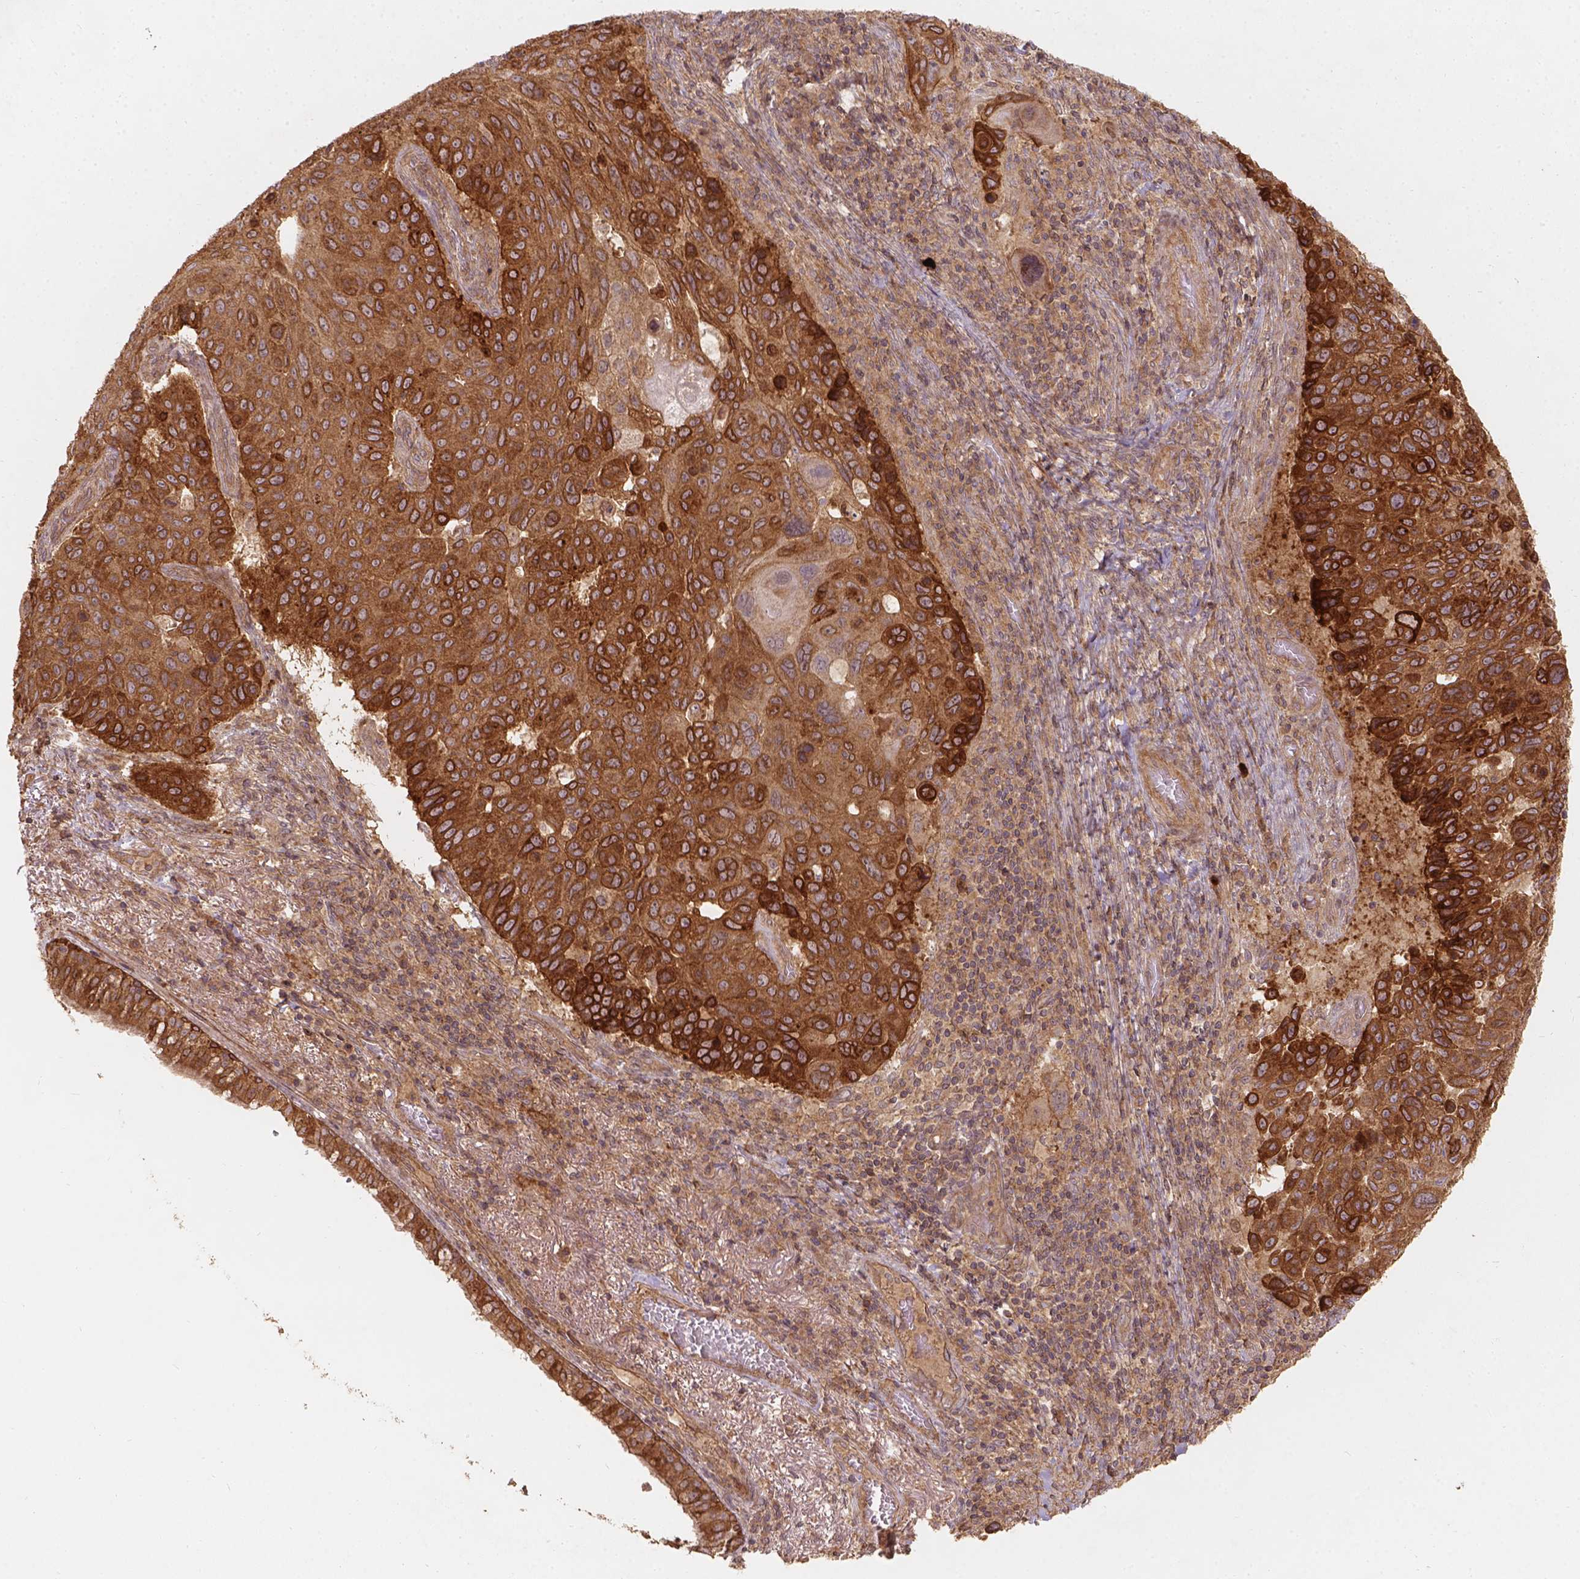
{"staining": {"intensity": "strong", "quantity": ">75%", "location": "cytoplasmic/membranous"}, "tissue": "lung cancer", "cell_type": "Tumor cells", "image_type": "cancer", "snomed": [{"axis": "morphology", "description": "Squamous cell carcinoma, NOS"}, {"axis": "topography", "description": "Lung"}], "caption": "Immunohistochemistry photomicrograph of squamous cell carcinoma (lung) stained for a protein (brown), which exhibits high levels of strong cytoplasmic/membranous positivity in approximately >75% of tumor cells.", "gene": "XPR1", "patient": {"sex": "male", "age": 68}}